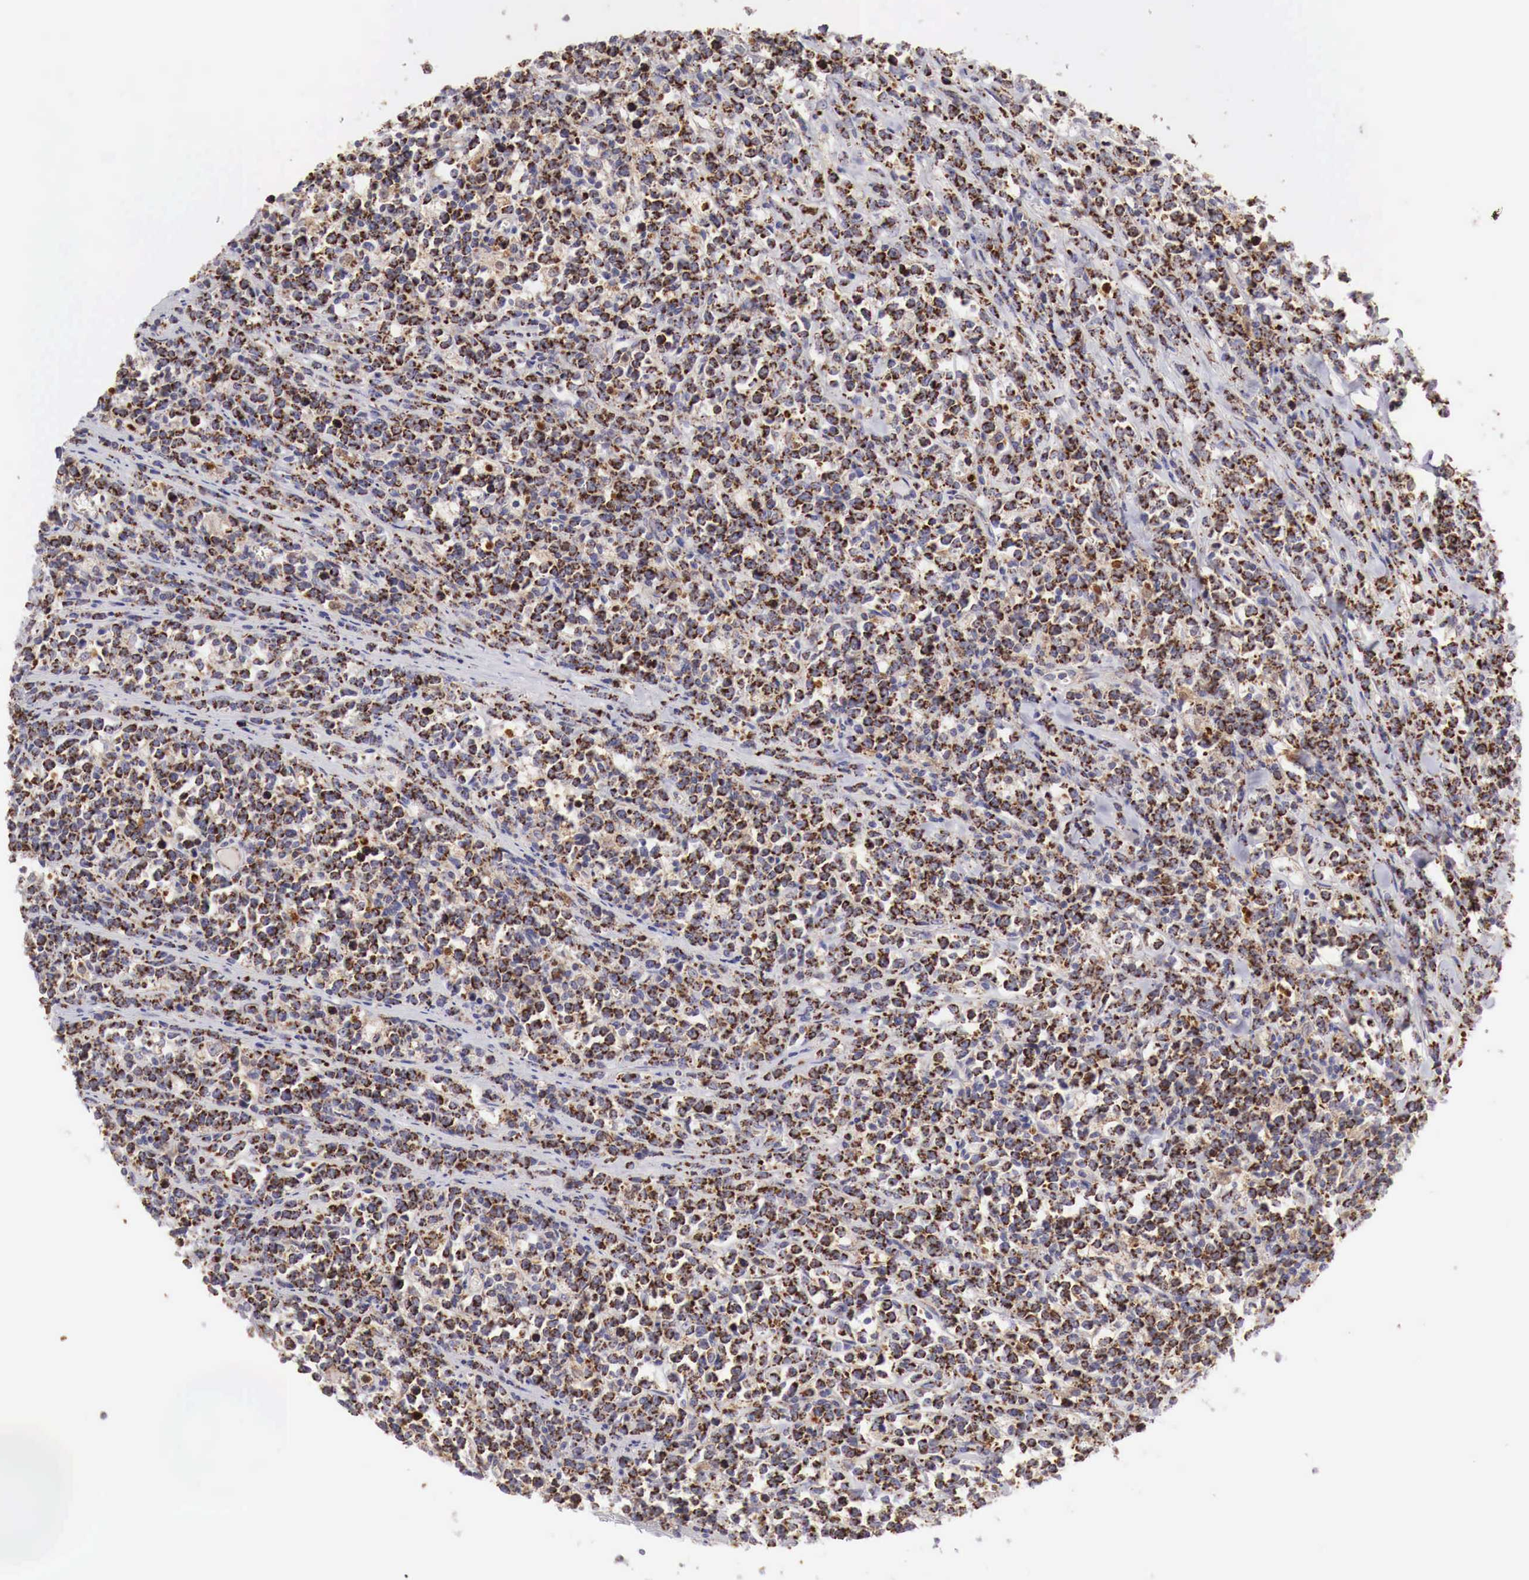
{"staining": {"intensity": "moderate", "quantity": ">75%", "location": "cytoplasmic/membranous"}, "tissue": "lymphoma", "cell_type": "Tumor cells", "image_type": "cancer", "snomed": [{"axis": "morphology", "description": "Malignant lymphoma, non-Hodgkin's type, High grade"}, {"axis": "topography", "description": "Small intestine"}, {"axis": "topography", "description": "Colon"}], "caption": "IHC of lymphoma reveals medium levels of moderate cytoplasmic/membranous expression in about >75% of tumor cells. The protein is stained brown, and the nuclei are stained in blue (DAB IHC with brightfield microscopy, high magnification).", "gene": "XPNPEP3", "patient": {"sex": "male", "age": 8}}